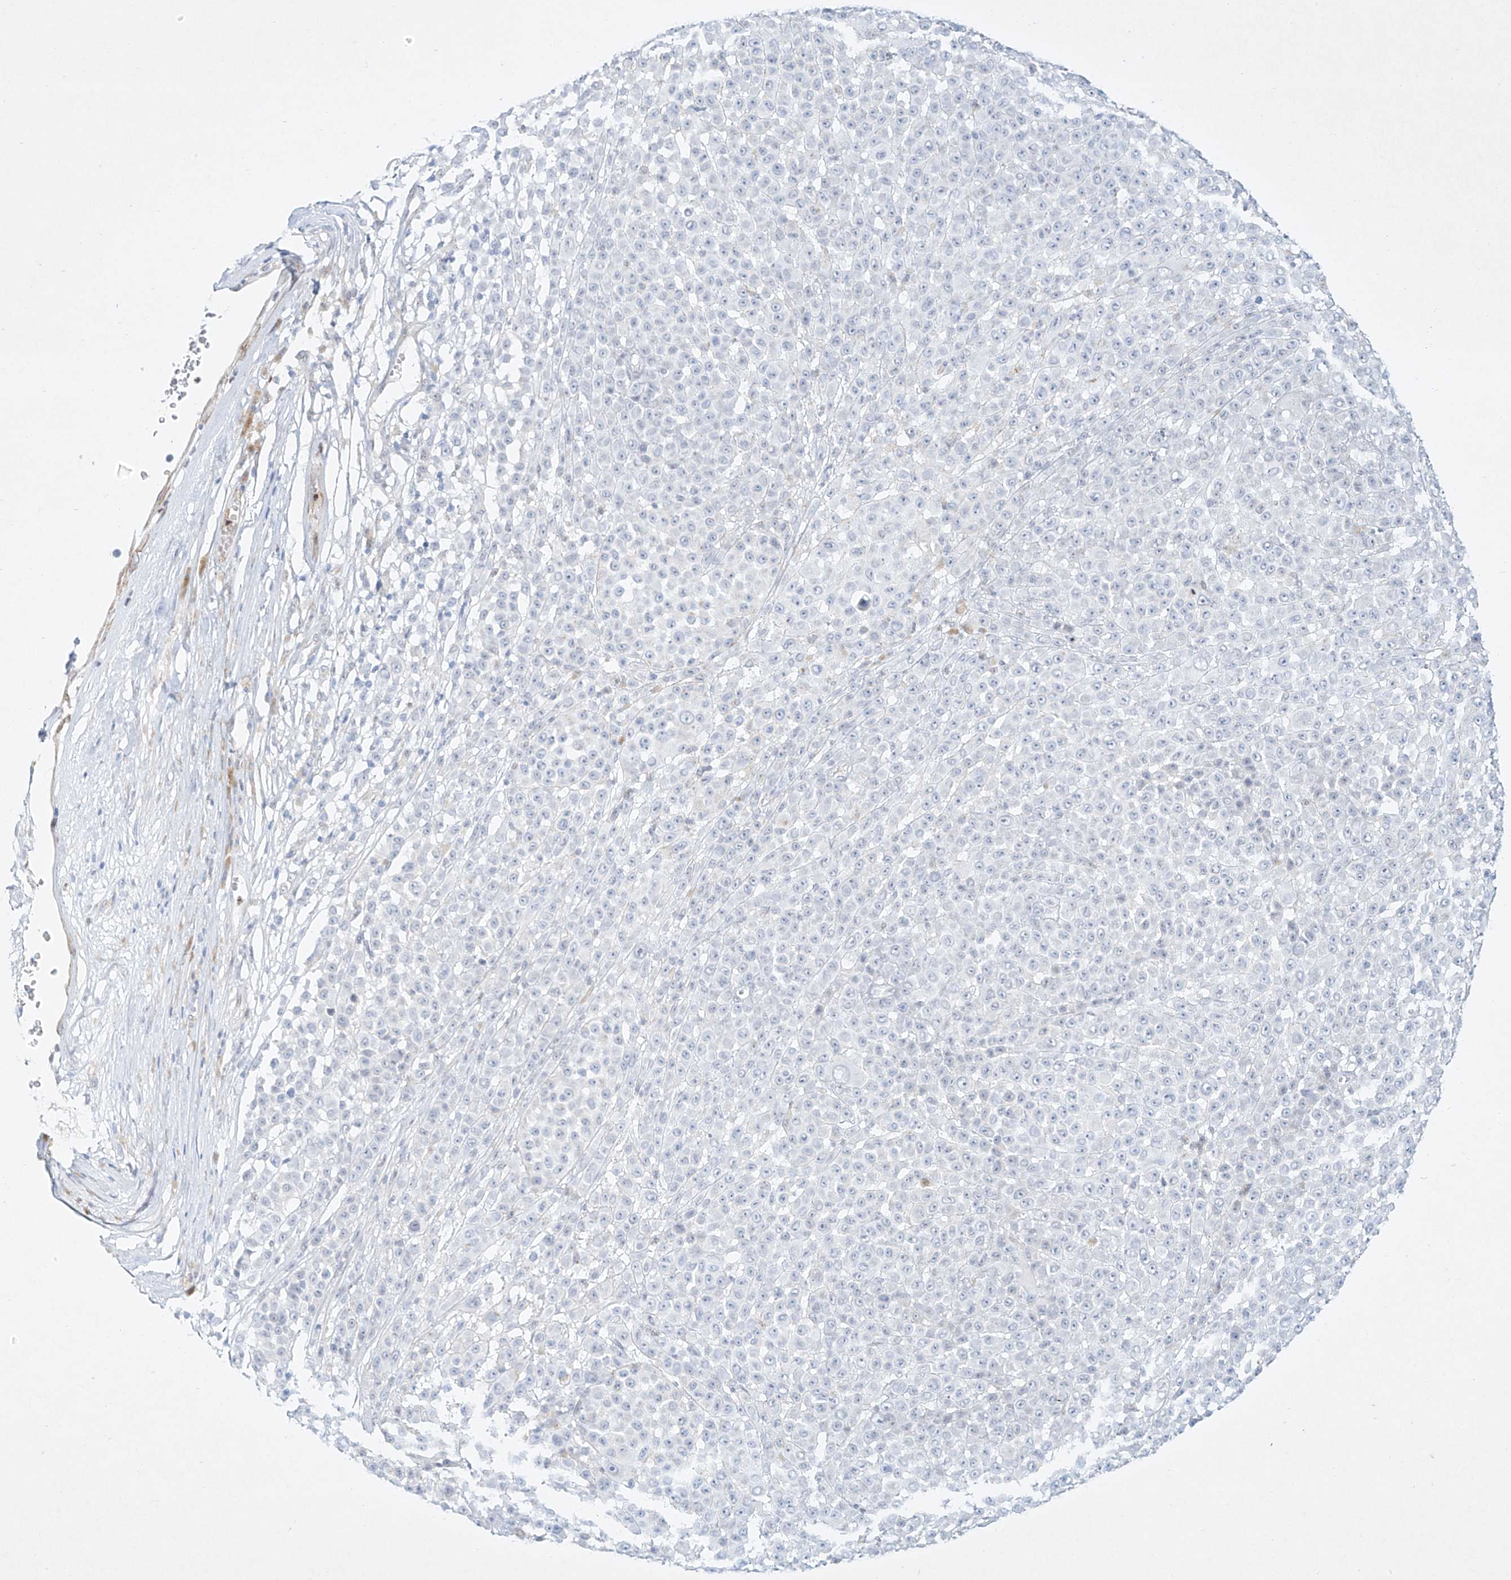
{"staining": {"intensity": "negative", "quantity": "none", "location": "none"}, "tissue": "melanoma", "cell_type": "Tumor cells", "image_type": "cancer", "snomed": [{"axis": "morphology", "description": "Malignant melanoma, NOS"}, {"axis": "topography", "description": "Skin"}], "caption": "DAB (3,3'-diaminobenzidine) immunohistochemical staining of melanoma displays no significant expression in tumor cells.", "gene": "REEP2", "patient": {"sex": "female", "age": 94}}